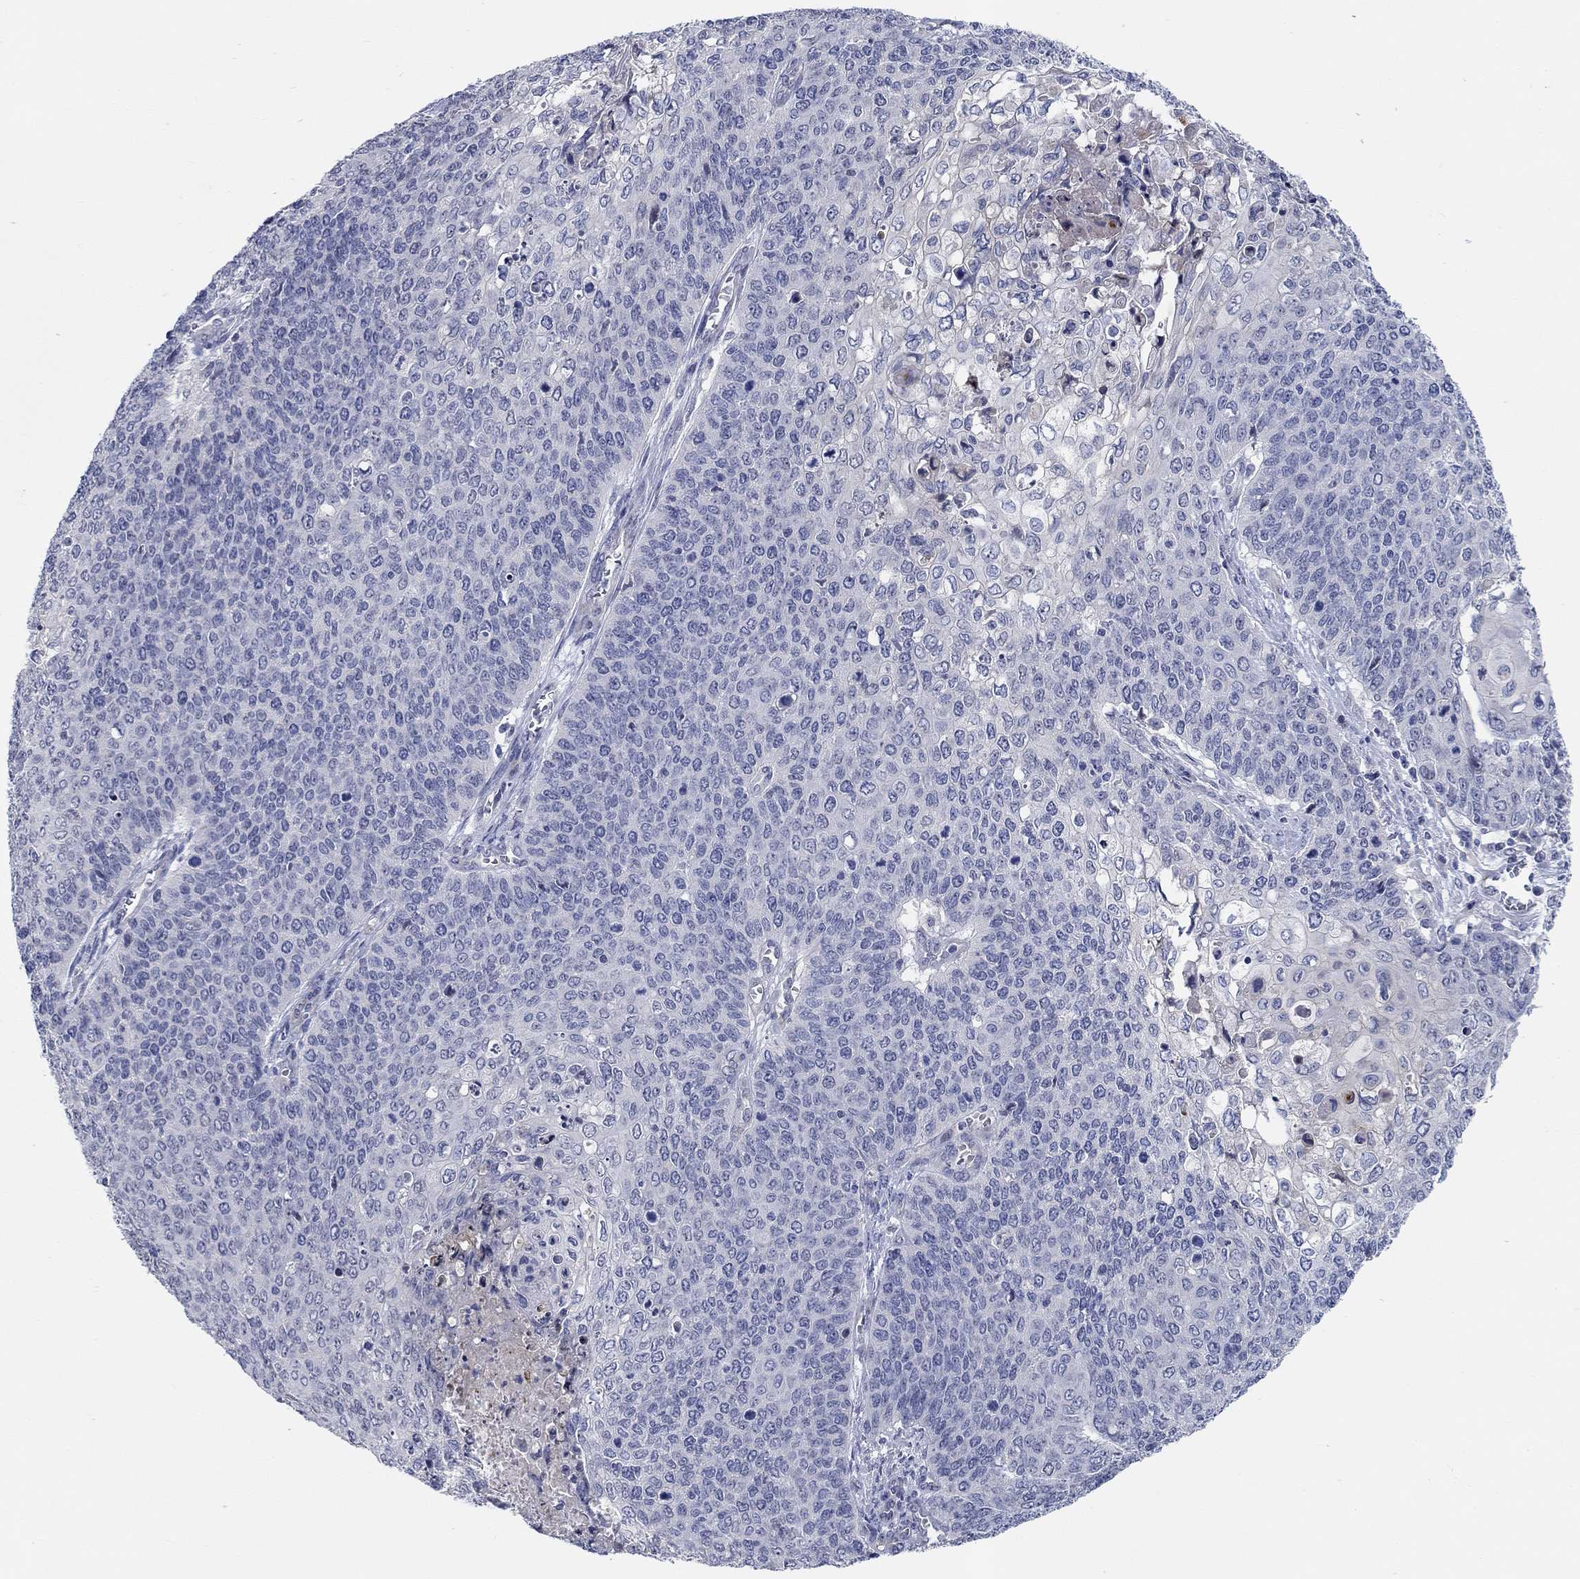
{"staining": {"intensity": "negative", "quantity": "none", "location": "none"}, "tissue": "cervical cancer", "cell_type": "Tumor cells", "image_type": "cancer", "snomed": [{"axis": "morphology", "description": "Squamous cell carcinoma, NOS"}, {"axis": "topography", "description": "Cervix"}], "caption": "An image of human cervical cancer is negative for staining in tumor cells. (Brightfield microscopy of DAB (3,3'-diaminobenzidine) immunohistochemistry at high magnification).", "gene": "SMIM18", "patient": {"sex": "female", "age": 39}}